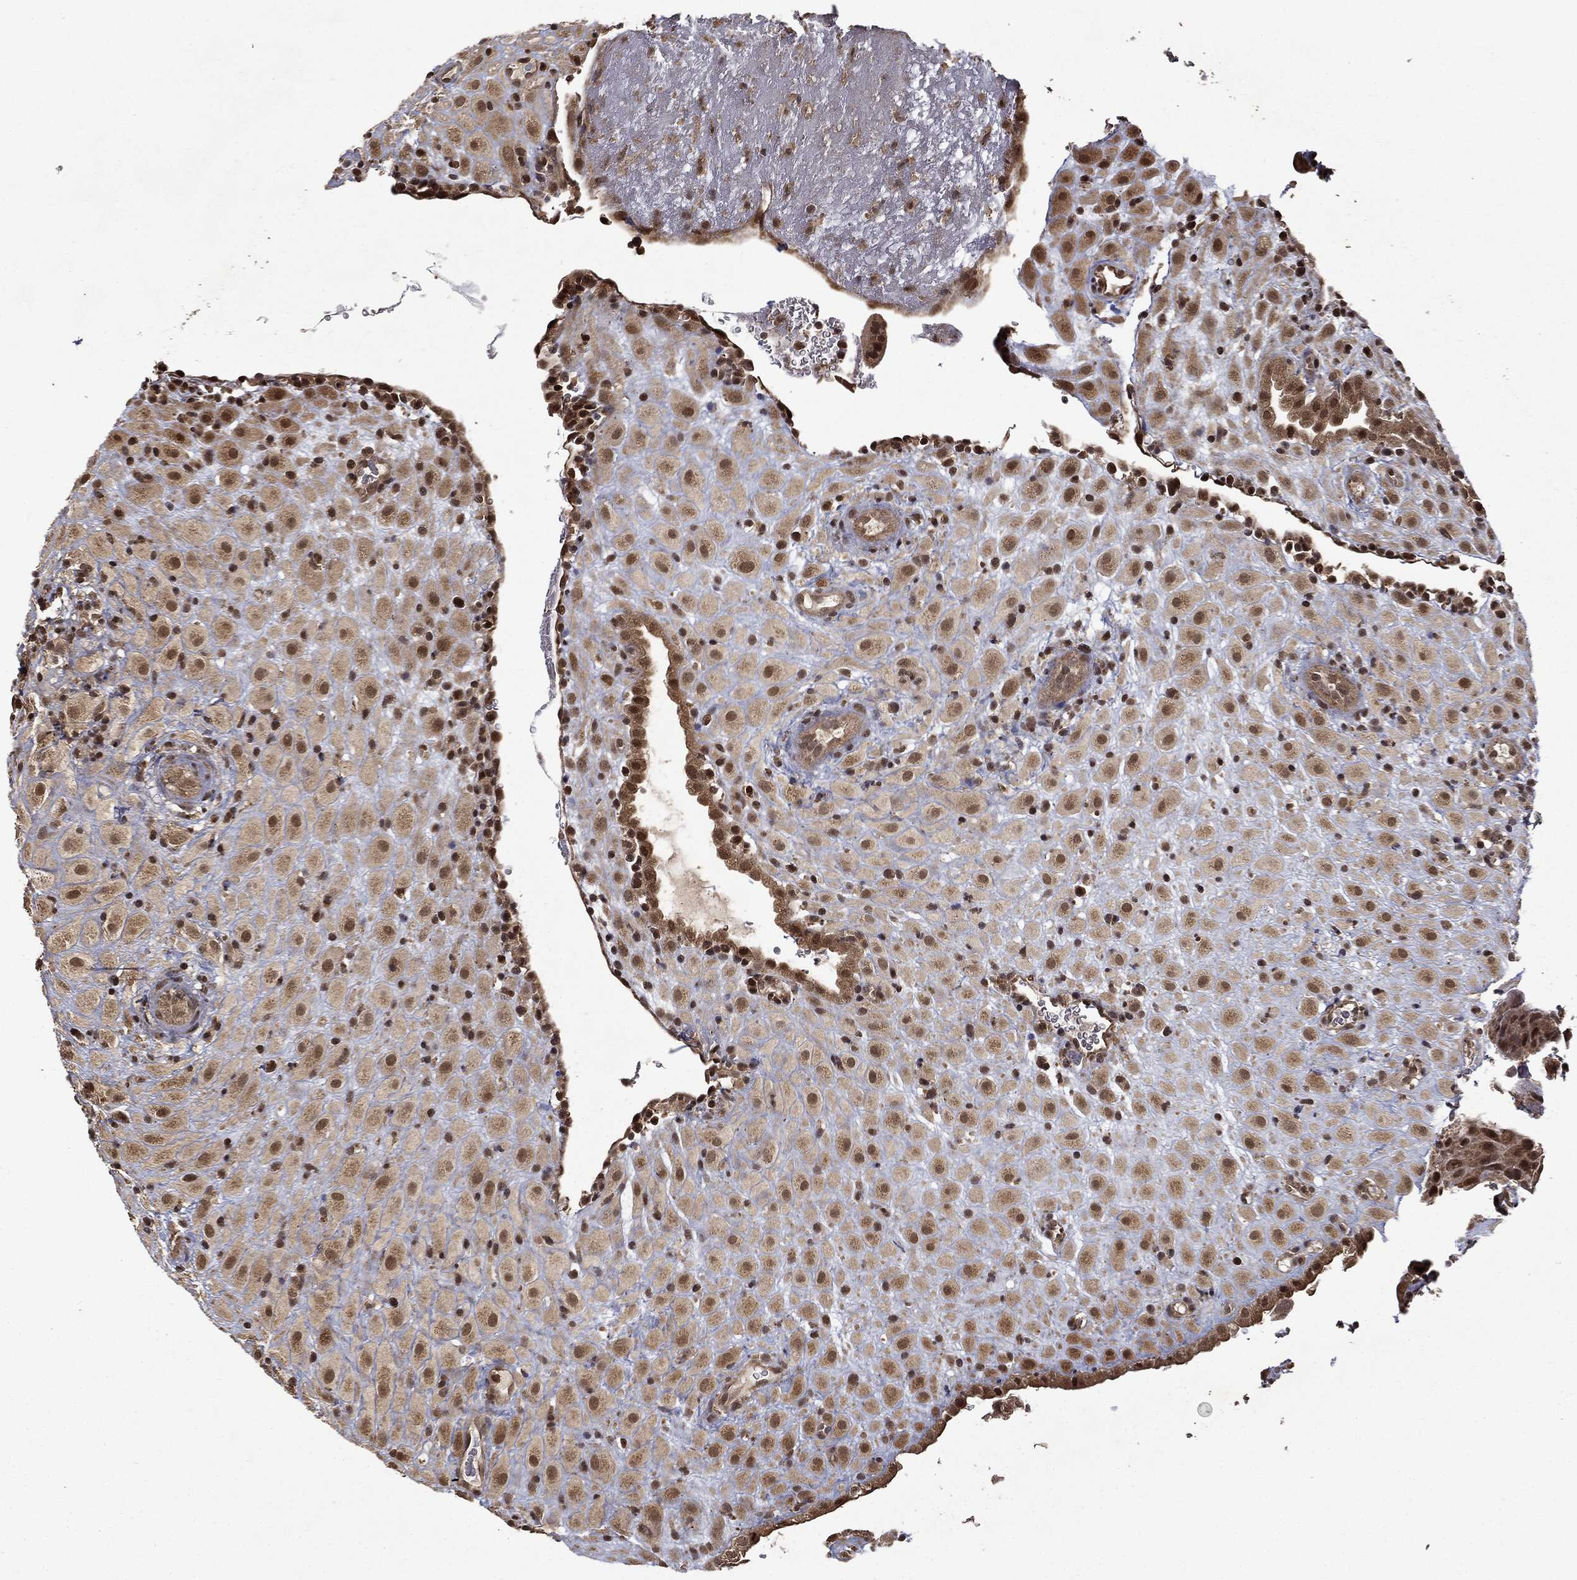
{"staining": {"intensity": "moderate", "quantity": ">75%", "location": "cytoplasmic/membranous,nuclear"}, "tissue": "placenta", "cell_type": "Decidual cells", "image_type": "normal", "snomed": [{"axis": "morphology", "description": "Normal tissue, NOS"}, {"axis": "topography", "description": "Placenta"}], "caption": "Benign placenta displays moderate cytoplasmic/membranous,nuclear expression in about >75% of decidual cells.", "gene": "ZNHIT6", "patient": {"sex": "female", "age": 19}}